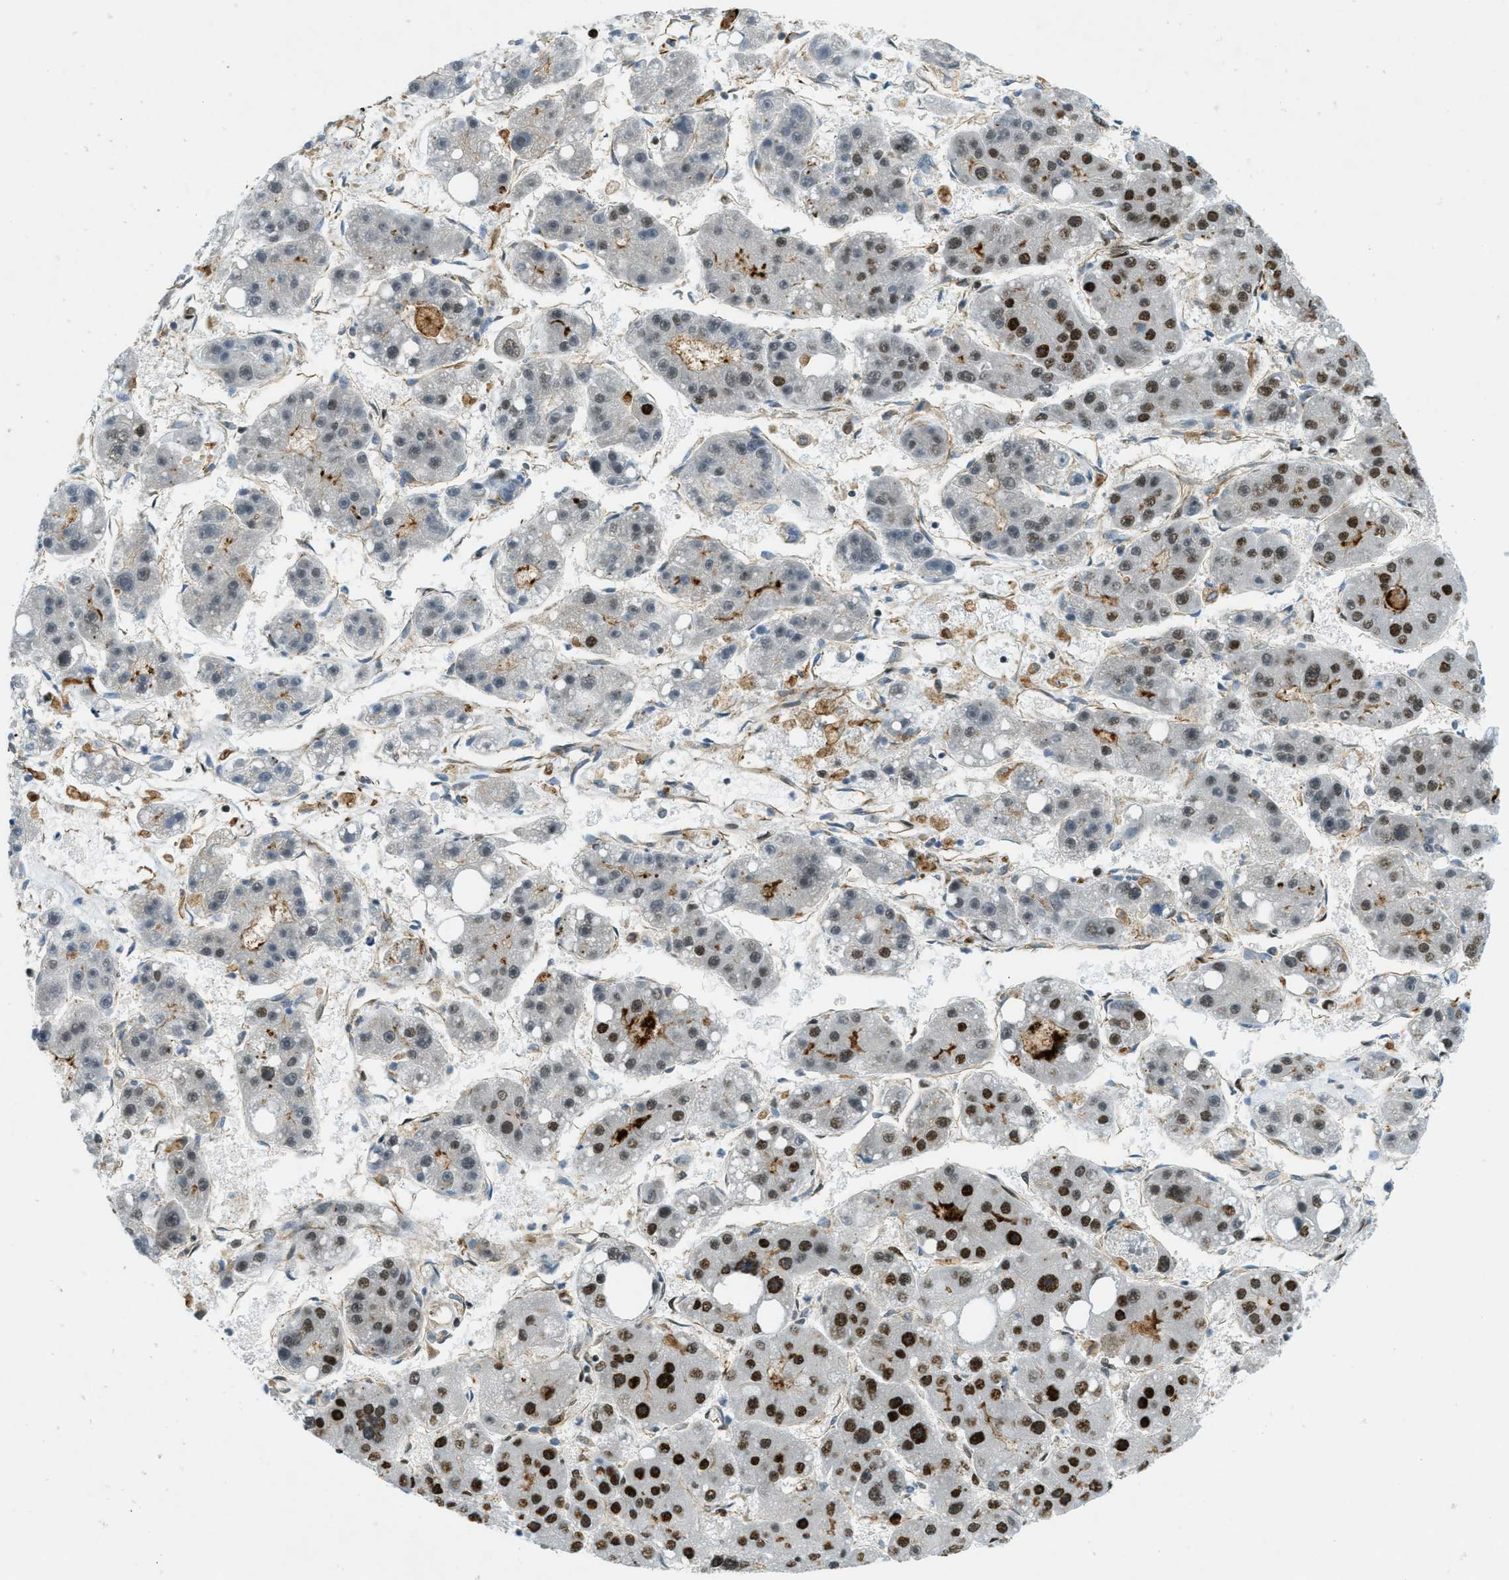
{"staining": {"intensity": "strong", "quantity": "25%-75%", "location": "nuclear"}, "tissue": "liver cancer", "cell_type": "Tumor cells", "image_type": "cancer", "snomed": [{"axis": "morphology", "description": "Carcinoma, Hepatocellular, NOS"}, {"axis": "topography", "description": "Liver"}], "caption": "This photomicrograph displays hepatocellular carcinoma (liver) stained with immunohistochemistry to label a protein in brown. The nuclear of tumor cells show strong positivity for the protein. Nuclei are counter-stained blue.", "gene": "ZFR", "patient": {"sex": "female", "age": 61}}